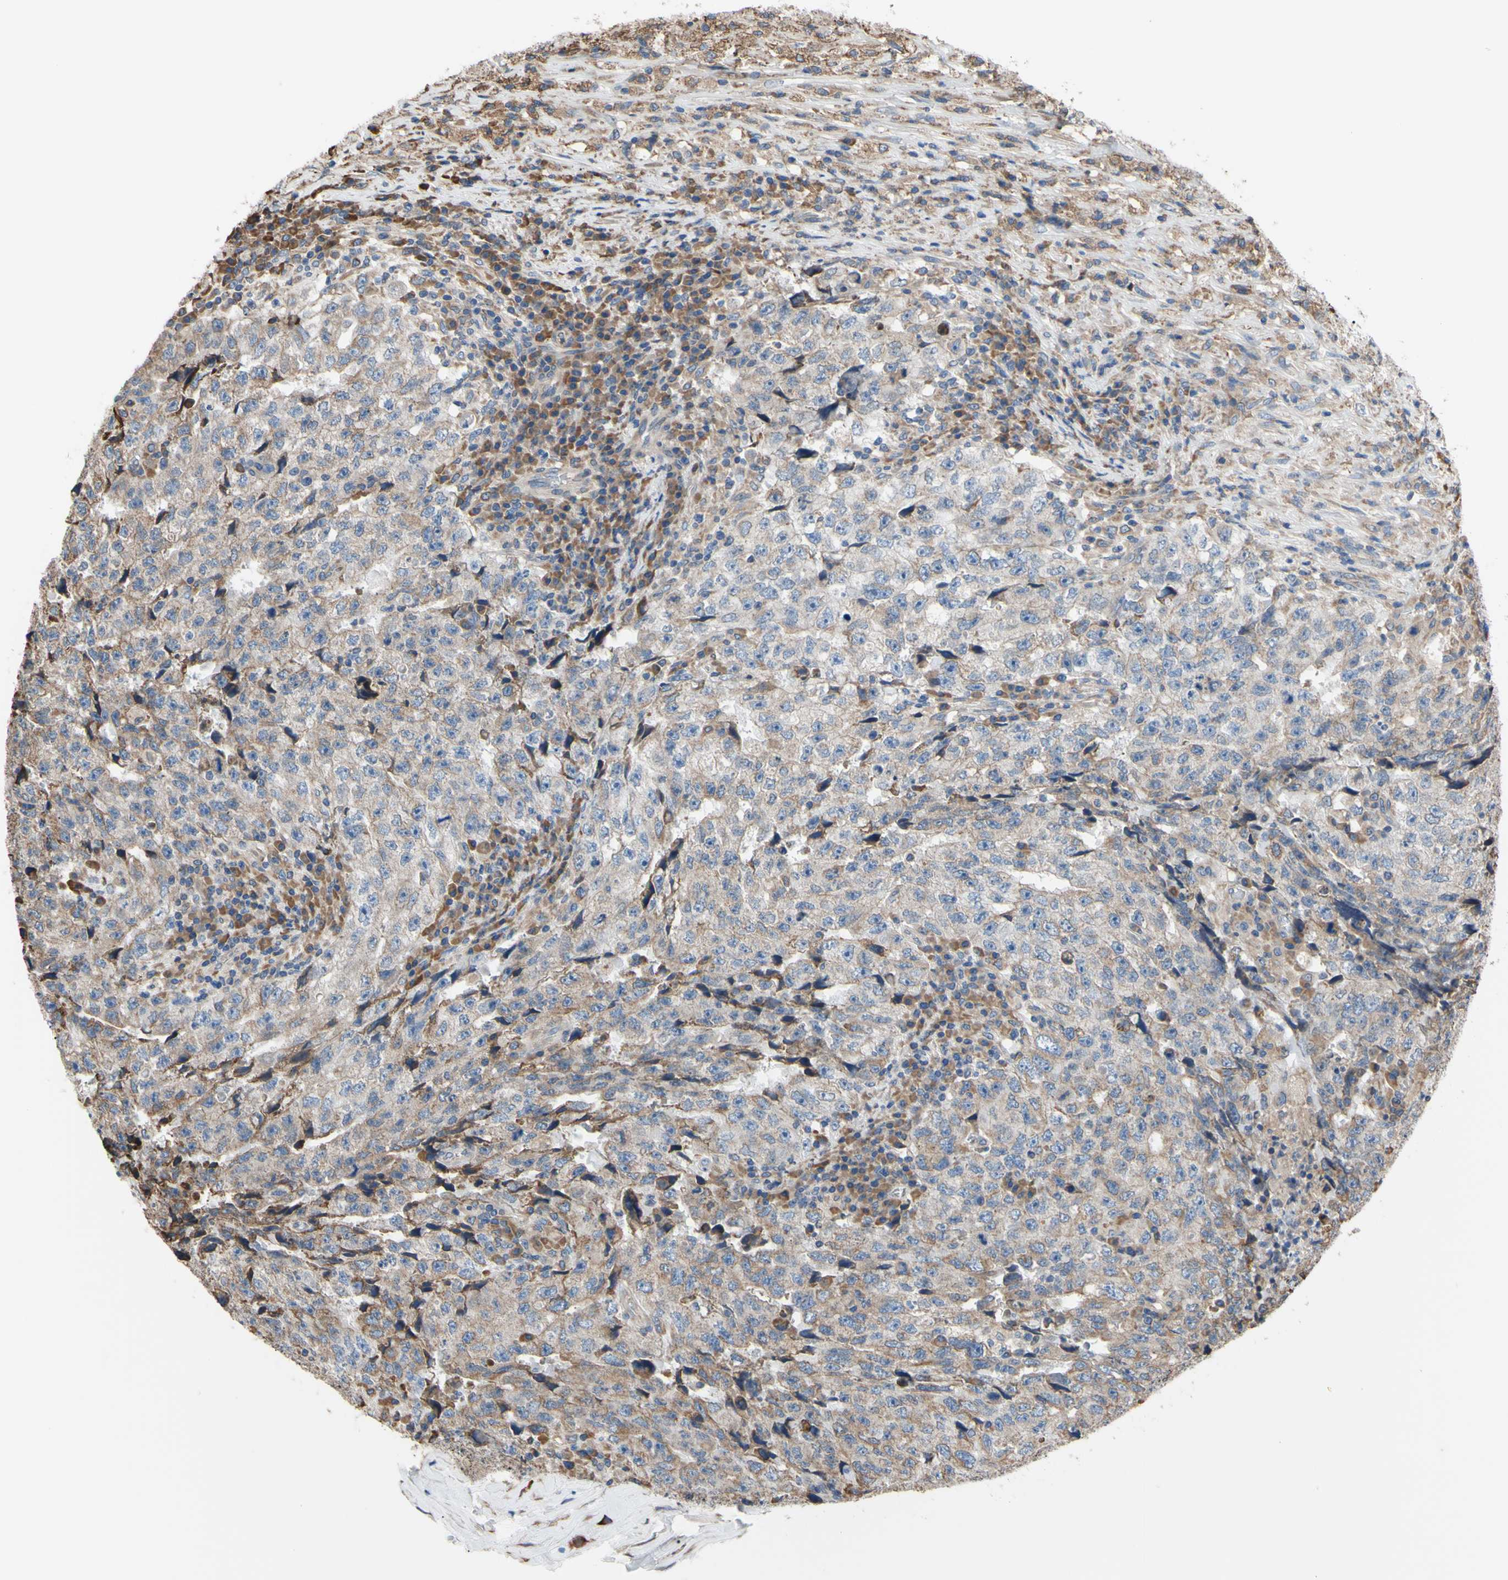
{"staining": {"intensity": "weak", "quantity": ">75%", "location": "cytoplasmic/membranous"}, "tissue": "testis cancer", "cell_type": "Tumor cells", "image_type": "cancer", "snomed": [{"axis": "morphology", "description": "Necrosis, NOS"}, {"axis": "morphology", "description": "Carcinoma, Embryonal, NOS"}, {"axis": "topography", "description": "Testis"}], "caption": "A low amount of weak cytoplasmic/membranous expression is identified in approximately >75% of tumor cells in testis embryonal carcinoma tissue. (IHC, brightfield microscopy, high magnification).", "gene": "BMF", "patient": {"sex": "male", "age": 19}}